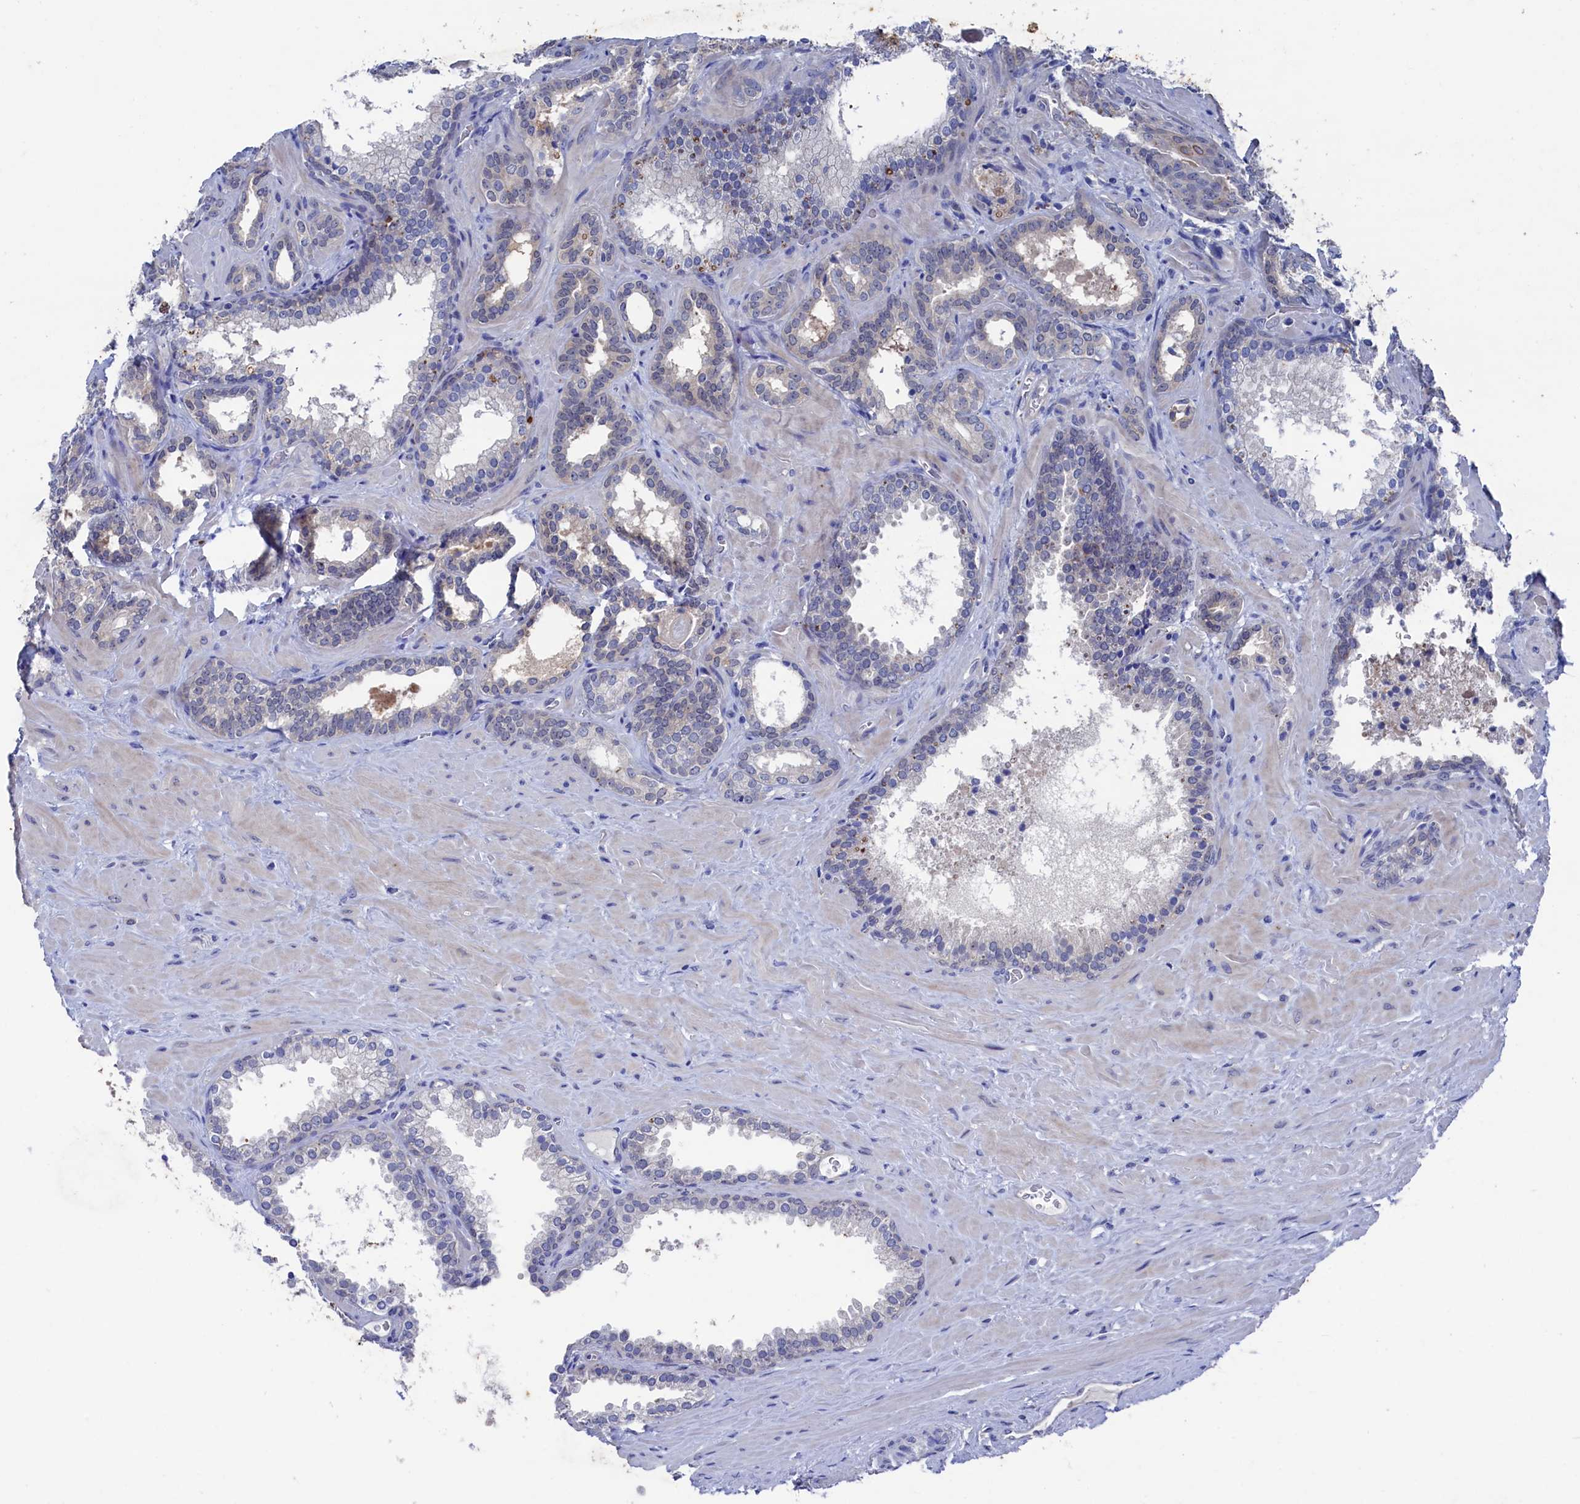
{"staining": {"intensity": "negative", "quantity": "none", "location": "none"}, "tissue": "prostate cancer", "cell_type": "Tumor cells", "image_type": "cancer", "snomed": [{"axis": "morphology", "description": "Adenocarcinoma, High grade"}, {"axis": "topography", "description": "Prostate"}], "caption": "This is a image of immunohistochemistry staining of prostate high-grade adenocarcinoma, which shows no expression in tumor cells. Nuclei are stained in blue.", "gene": "RNH1", "patient": {"sex": "male", "age": 64}}